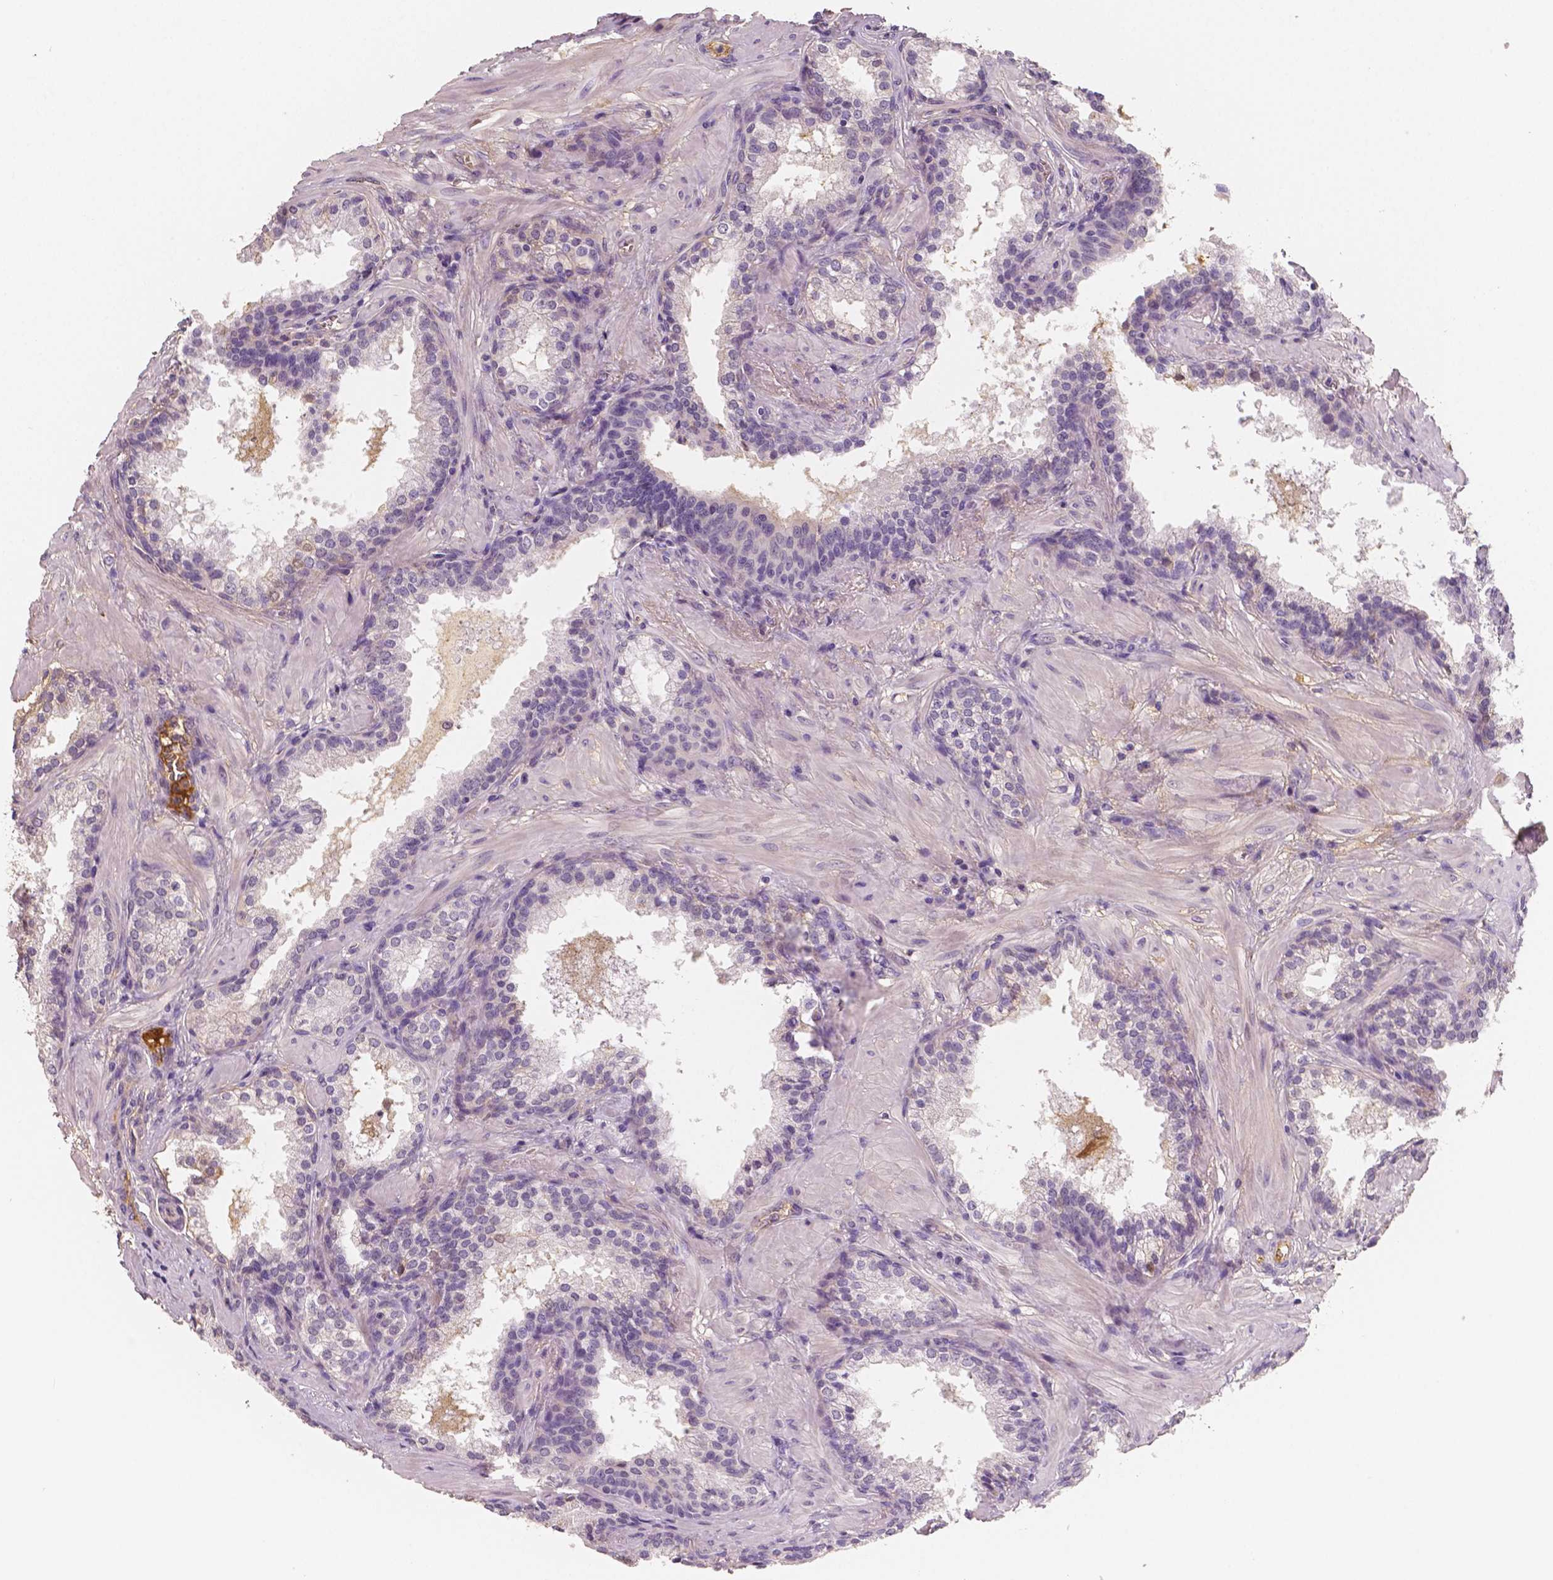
{"staining": {"intensity": "negative", "quantity": "none", "location": "none"}, "tissue": "prostate cancer", "cell_type": "Tumor cells", "image_type": "cancer", "snomed": [{"axis": "morphology", "description": "Adenocarcinoma, Low grade"}, {"axis": "topography", "description": "Prostate"}], "caption": "Tumor cells show no significant positivity in prostate cancer (low-grade adenocarcinoma). The staining was performed using DAB to visualize the protein expression in brown, while the nuclei were stained in blue with hematoxylin (Magnification: 20x).", "gene": "APOA4", "patient": {"sex": "male", "age": 56}}